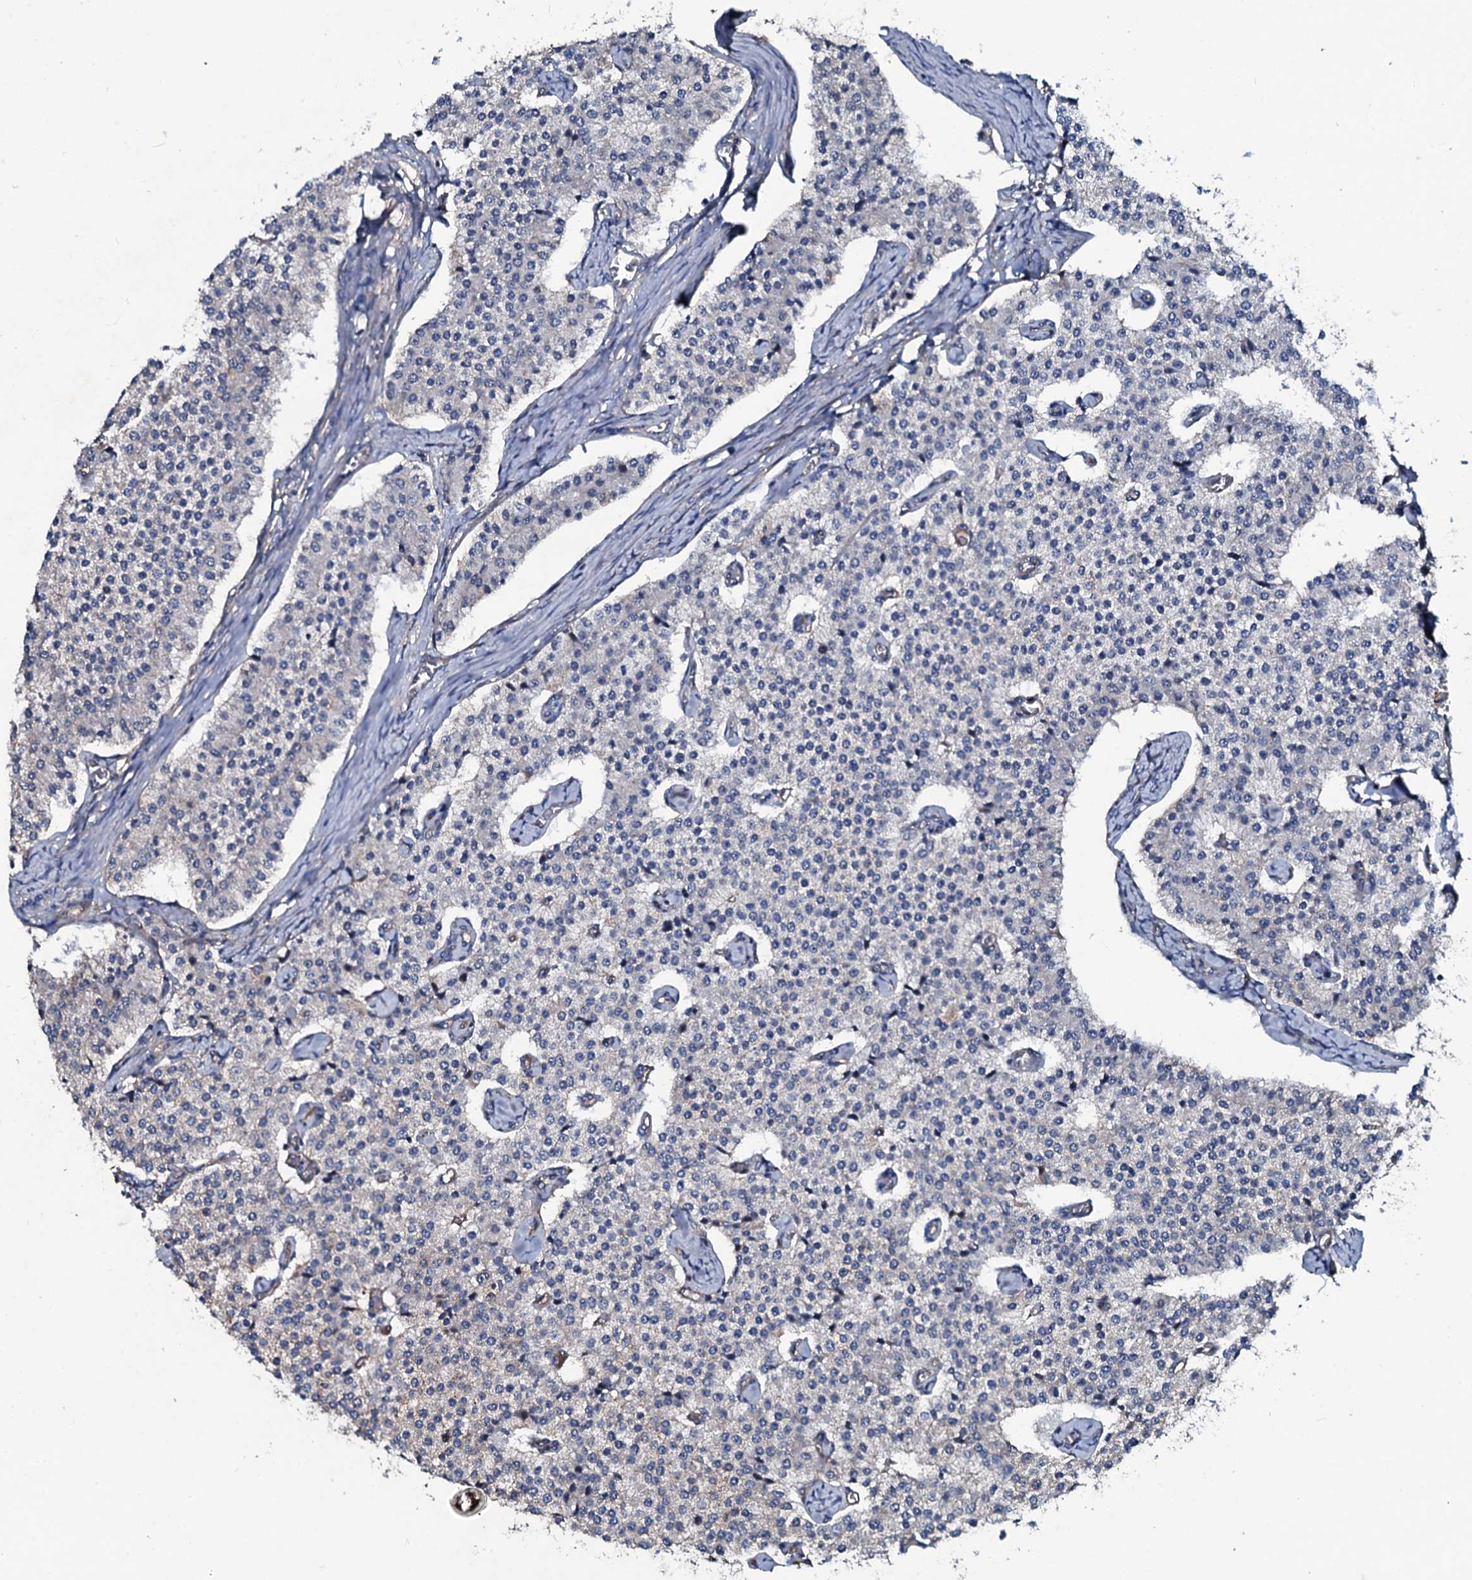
{"staining": {"intensity": "negative", "quantity": "none", "location": "none"}, "tissue": "carcinoid", "cell_type": "Tumor cells", "image_type": "cancer", "snomed": [{"axis": "morphology", "description": "Carcinoid, malignant, NOS"}, {"axis": "topography", "description": "Colon"}], "caption": "The histopathology image shows no significant positivity in tumor cells of malignant carcinoid.", "gene": "DMAC2", "patient": {"sex": "female", "age": 52}}